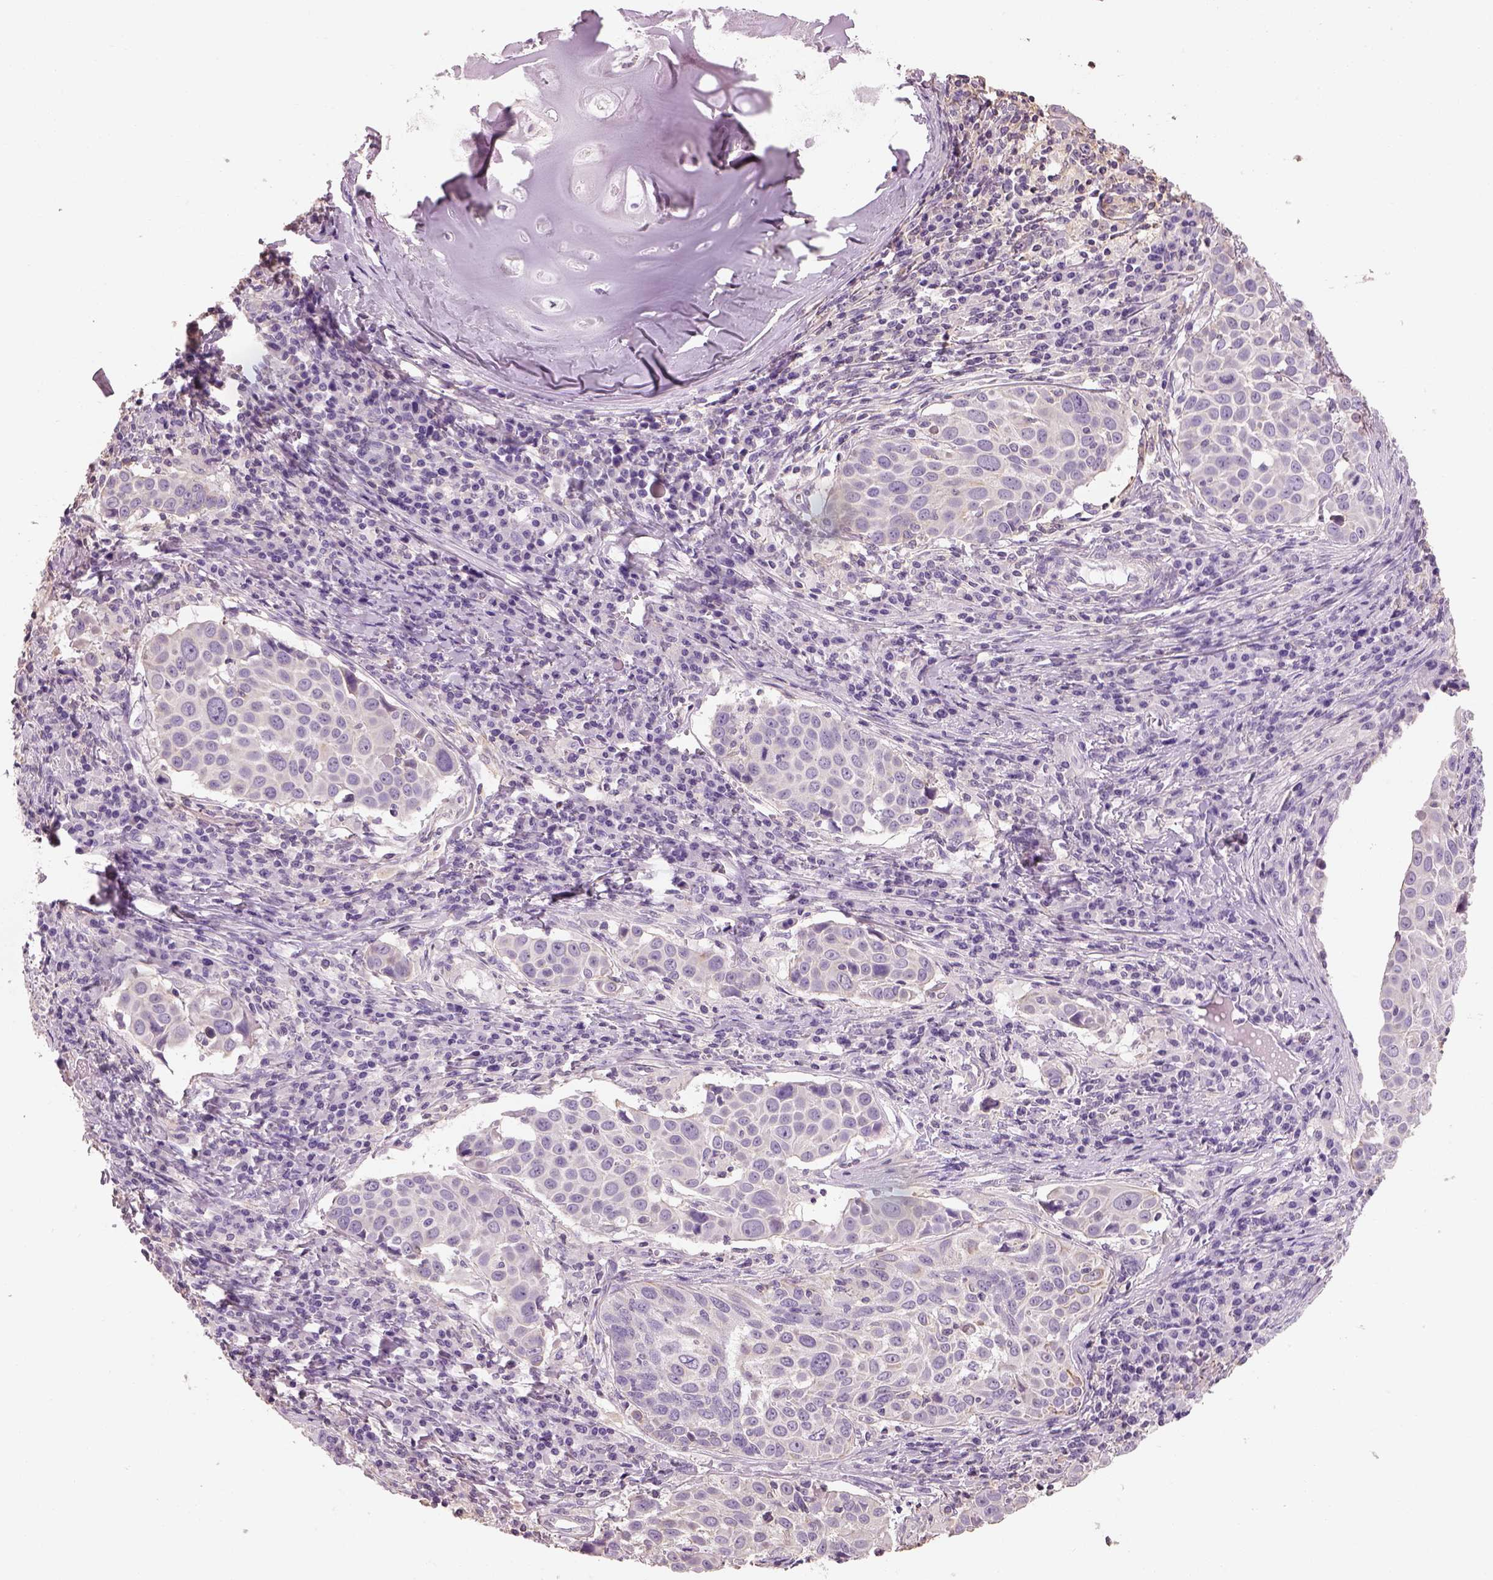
{"staining": {"intensity": "negative", "quantity": "none", "location": "none"}, "tissue": "lung cancer", "cell_type": "Tumor cells", "image_type": "cancer", "snomed": [{"axis": "morphology", "description": "Squamous cell carcinoma, NOS"}, {"axis": "topography", "description": "Lung"}], "caption": "Lung cancer was stained to show a protein in brown. There is no significant staining in tumor cells. (Brightfield microscopy of DAB (3,3'-diaminobenzidine) IHC at high magnification).", "gene": "OTUD6A", "patient": {"sex": "male", "age": 57}}